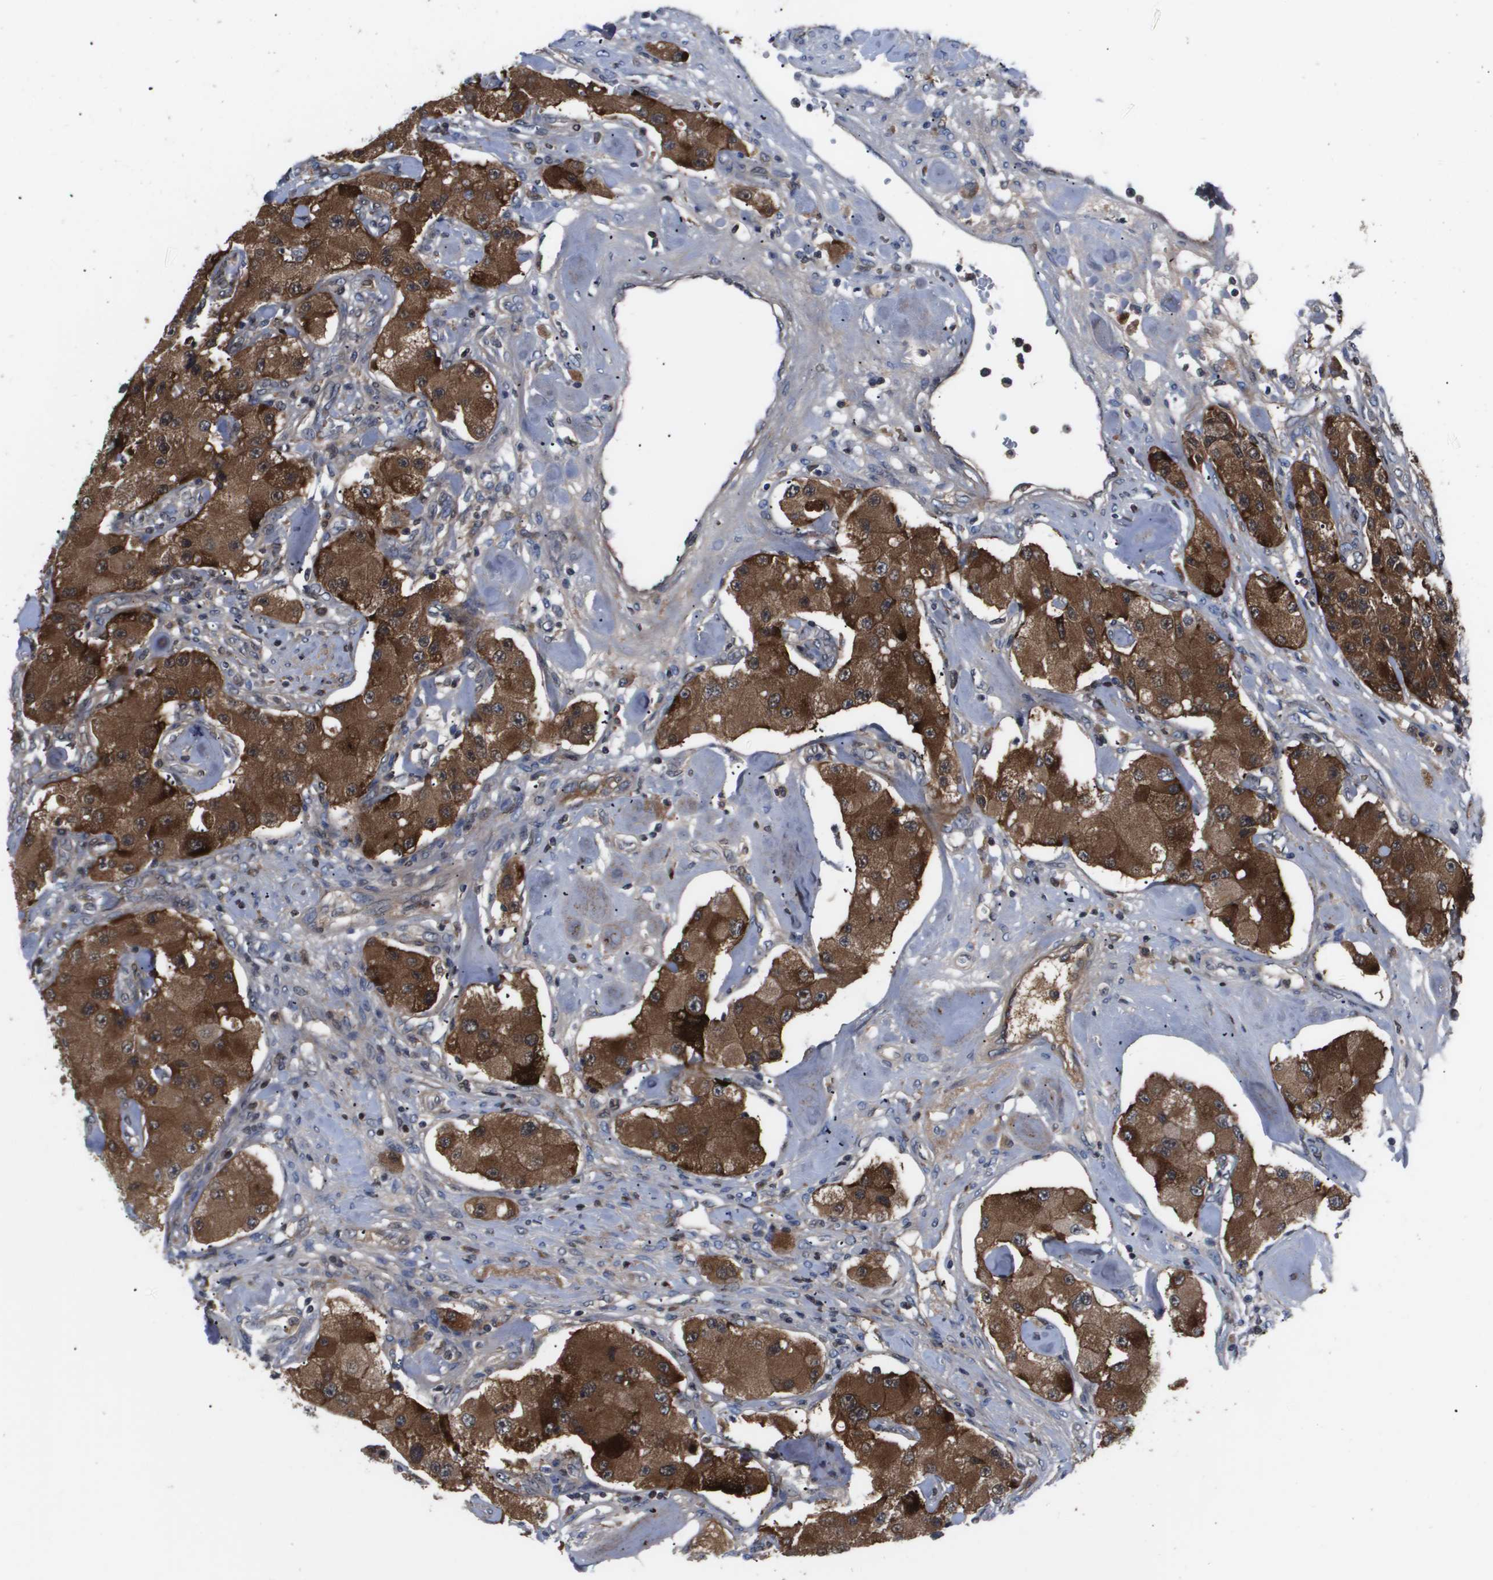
{"staining": {"intensity": "strong", "quantity": ">75%", "location": "cytoplasmic/membranous"}, "tissue": "carcinoid", "cell_type": "Tumor cells", "image_type": "cancer", "snomed": [{"axis": "morphology", "description": "Carcinoid, malignant, NOS"}, {"axis": "topography", "description": "Pancreas"}], "caption": "Protein staining by immunohistochemistry shows strong cytoplasmic/membranous expression in about >75% of tumor cells in carcinoid.", "gene": "SERPINA6", "patient": {"sex": "male", "age": 41}}